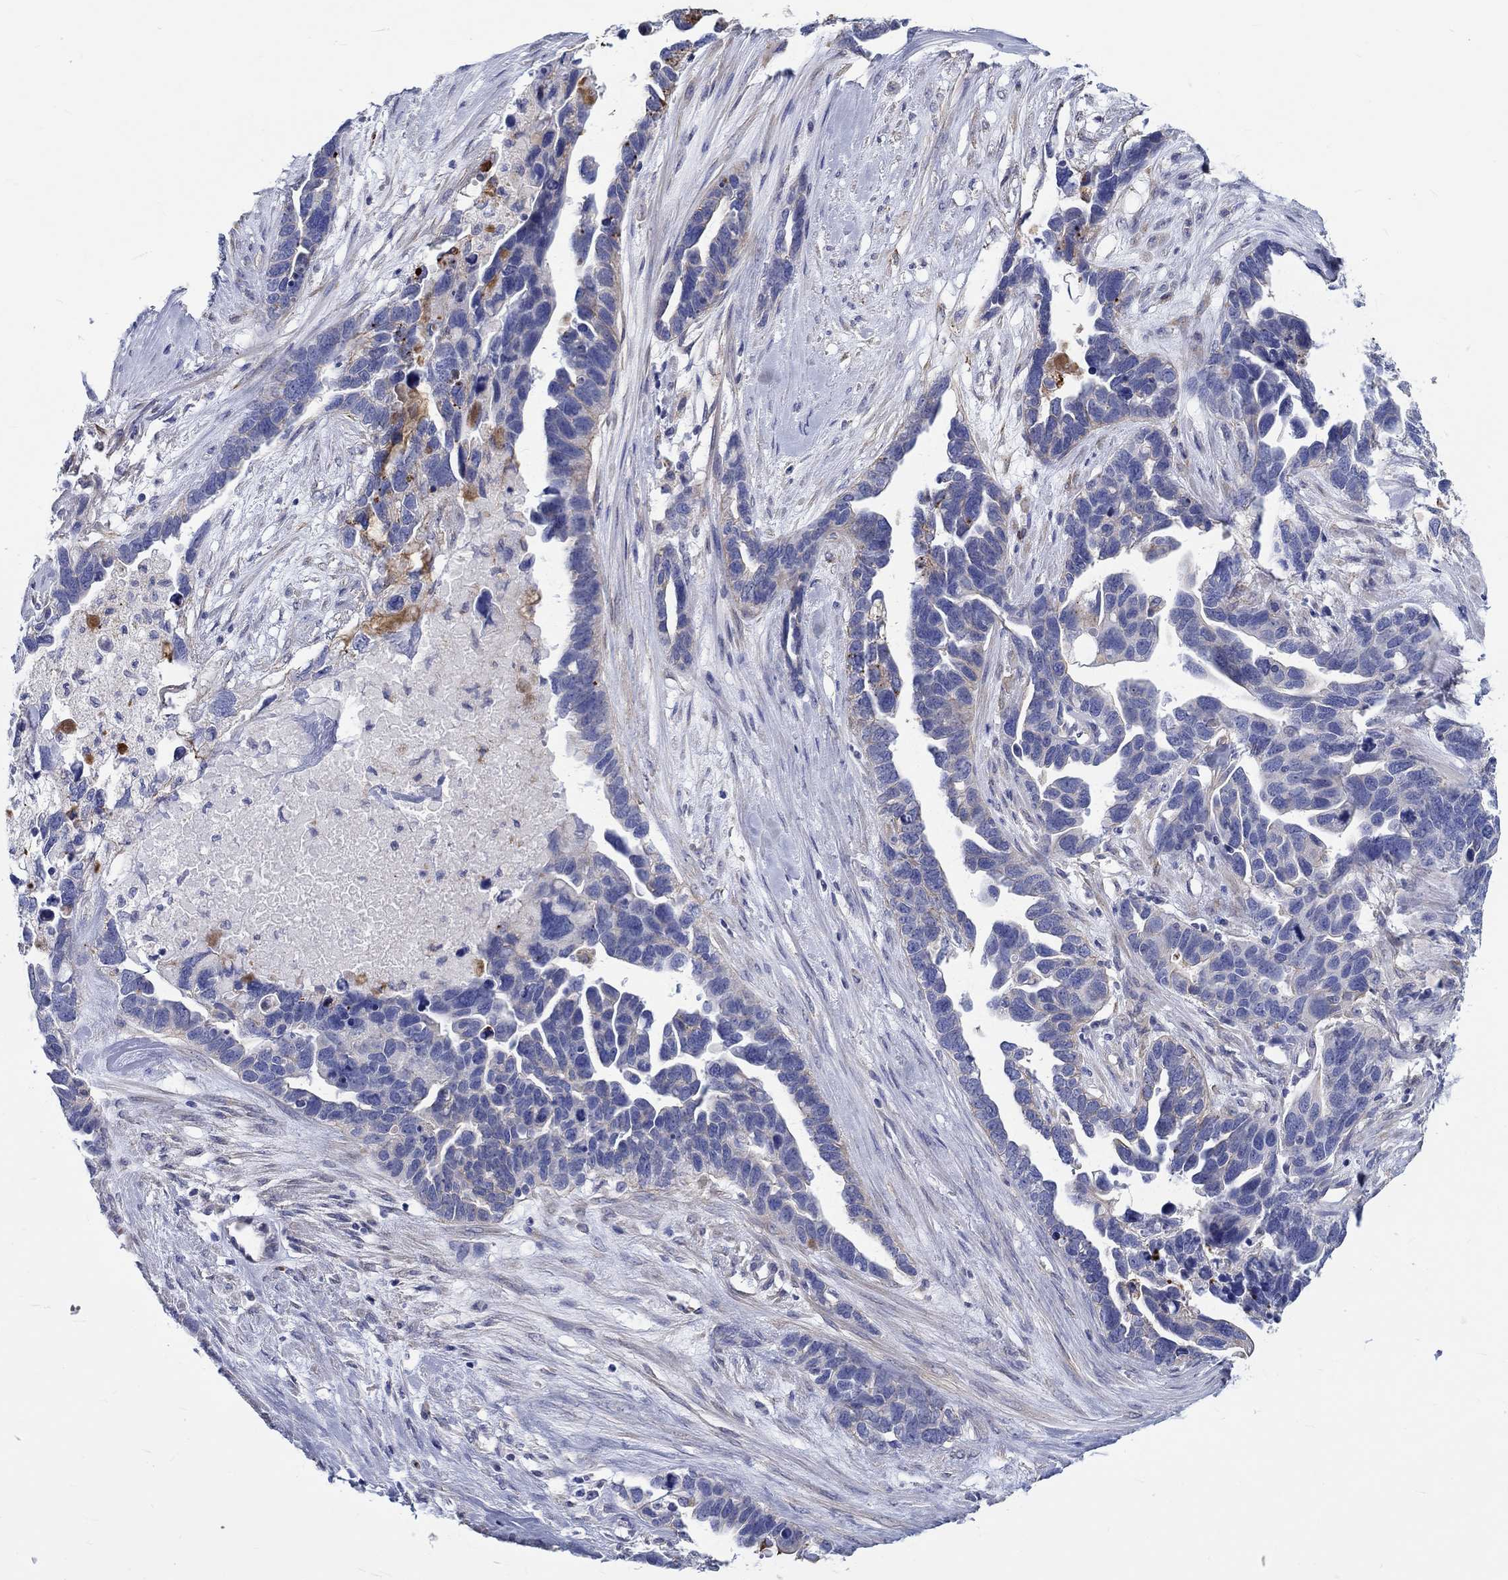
{"staining": {"intensity": "negative", "quantity": "none", "location": "none"}, "tissue": "ovarian cancer", "cell_type": "Tumor cells", "image_type": "cancer", "snomed": [{"axis": "morphology", "description": "Cystadenocarcinoma, serous, NOS"}, {"axis": "topography", "description": "Ovary"}], "caption": "IHC of human serous cystadenocarcinoma (ovarian) reveals no staining in tumor cells.", "gene": "SH2D7", "patient": {"sex": "female", "age": 54}}